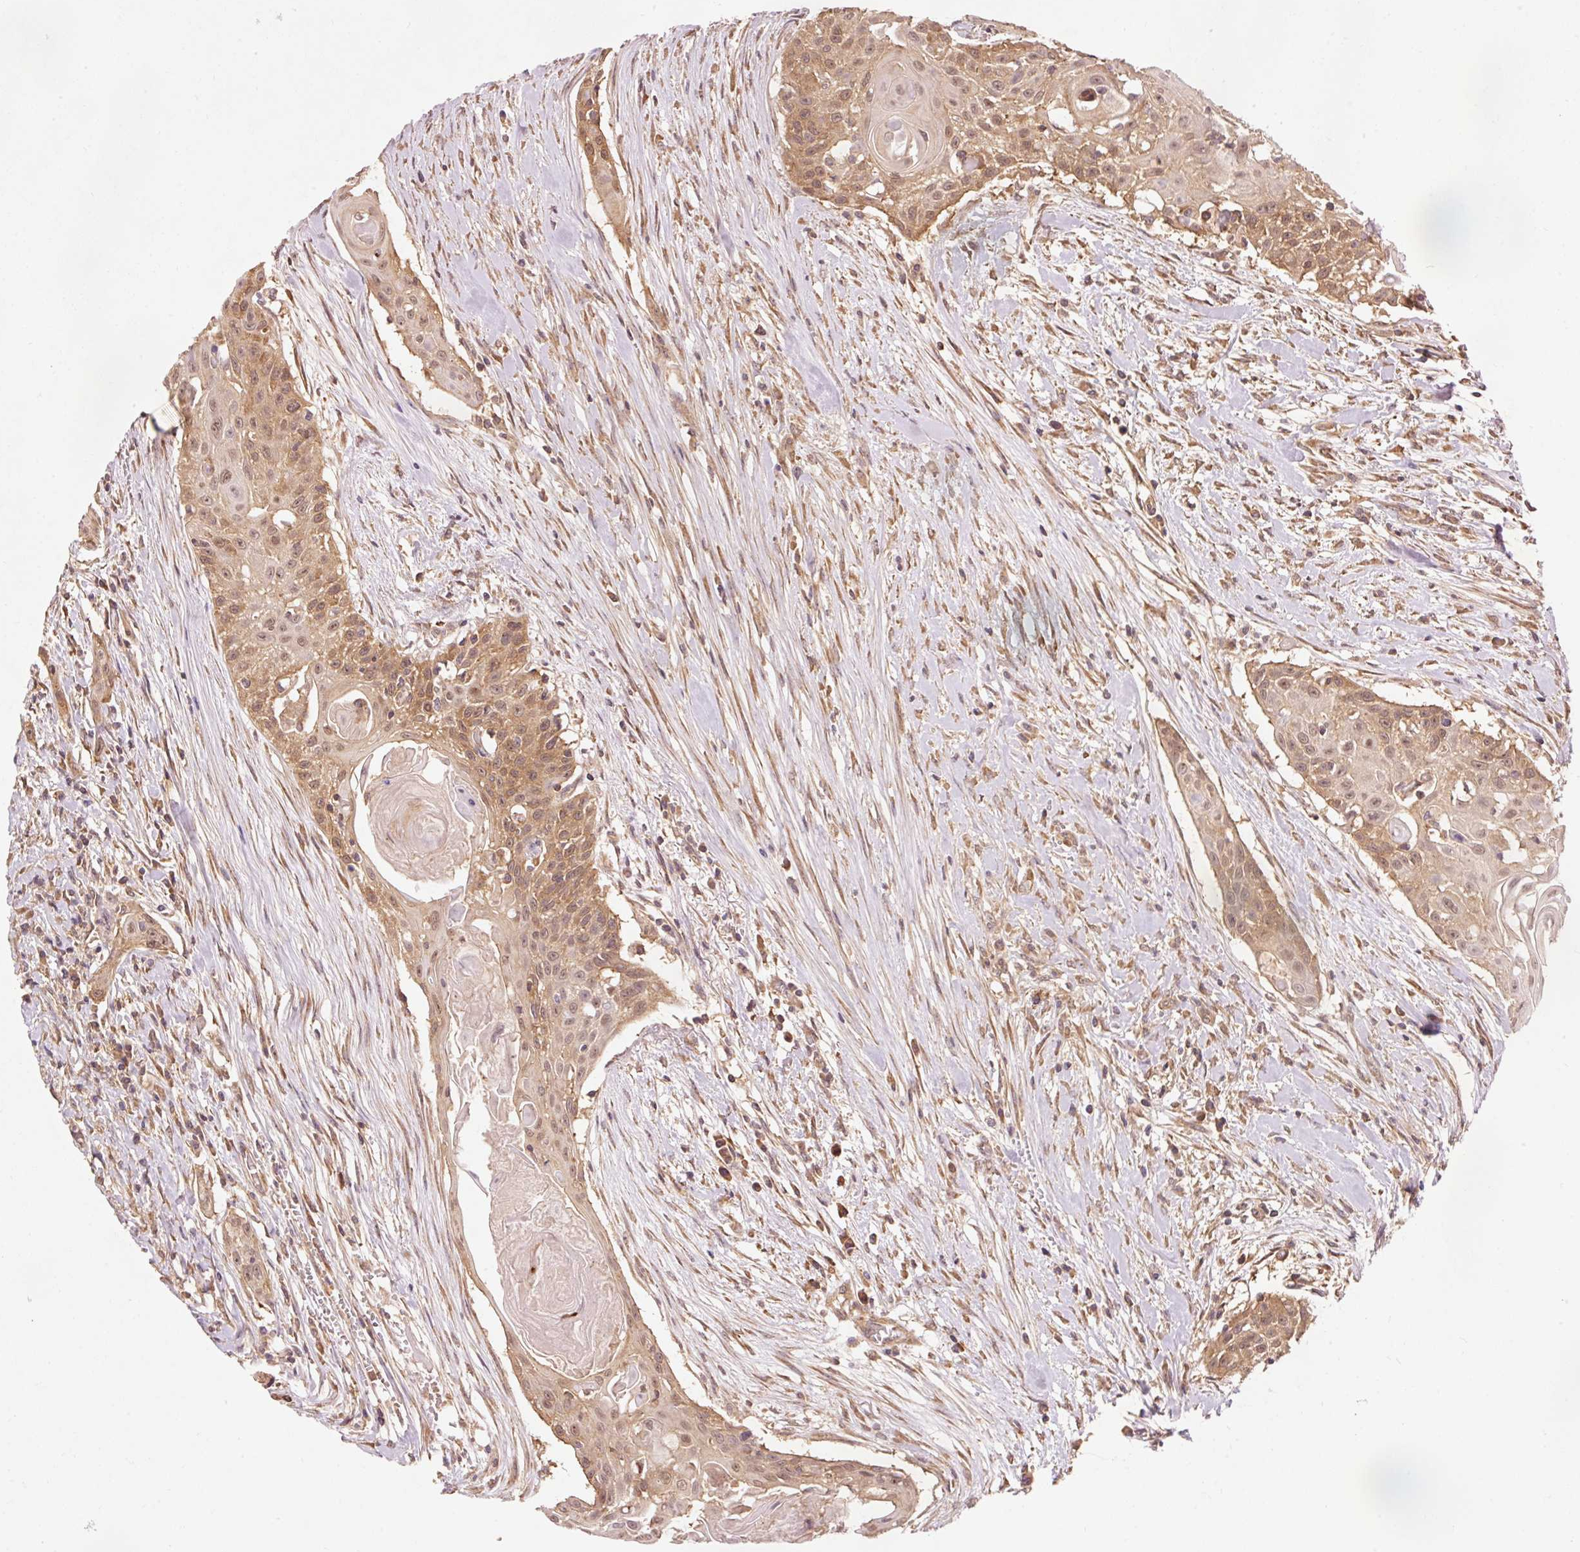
{"staining": {"intensity": "moderate", "quantity": ">75%", "location": "cytoplasmic/membranous"}, "tissue": "head and neck cancer", "cell_type": "Tumor cells", "image_type": "cancer", "snomed": [{"axis": "morphology", "description": "Squamous cell carcinoma, NOS"}, {"axis": "topography", "description": "Lymph node"}, {"axis": "topography", "description": "Salivary gland"}, {"axis": "topography", "description": "Head-Neck"}], "caption": "Human squamous cell carcinoma (head and neck) stained for a protein (brown) exhibits moderate cytoplasmic/membranous positive expression in about >75% of tumor cells.", "gene": "PDAP1", "patient": {"sex": "female", "age": 74}}